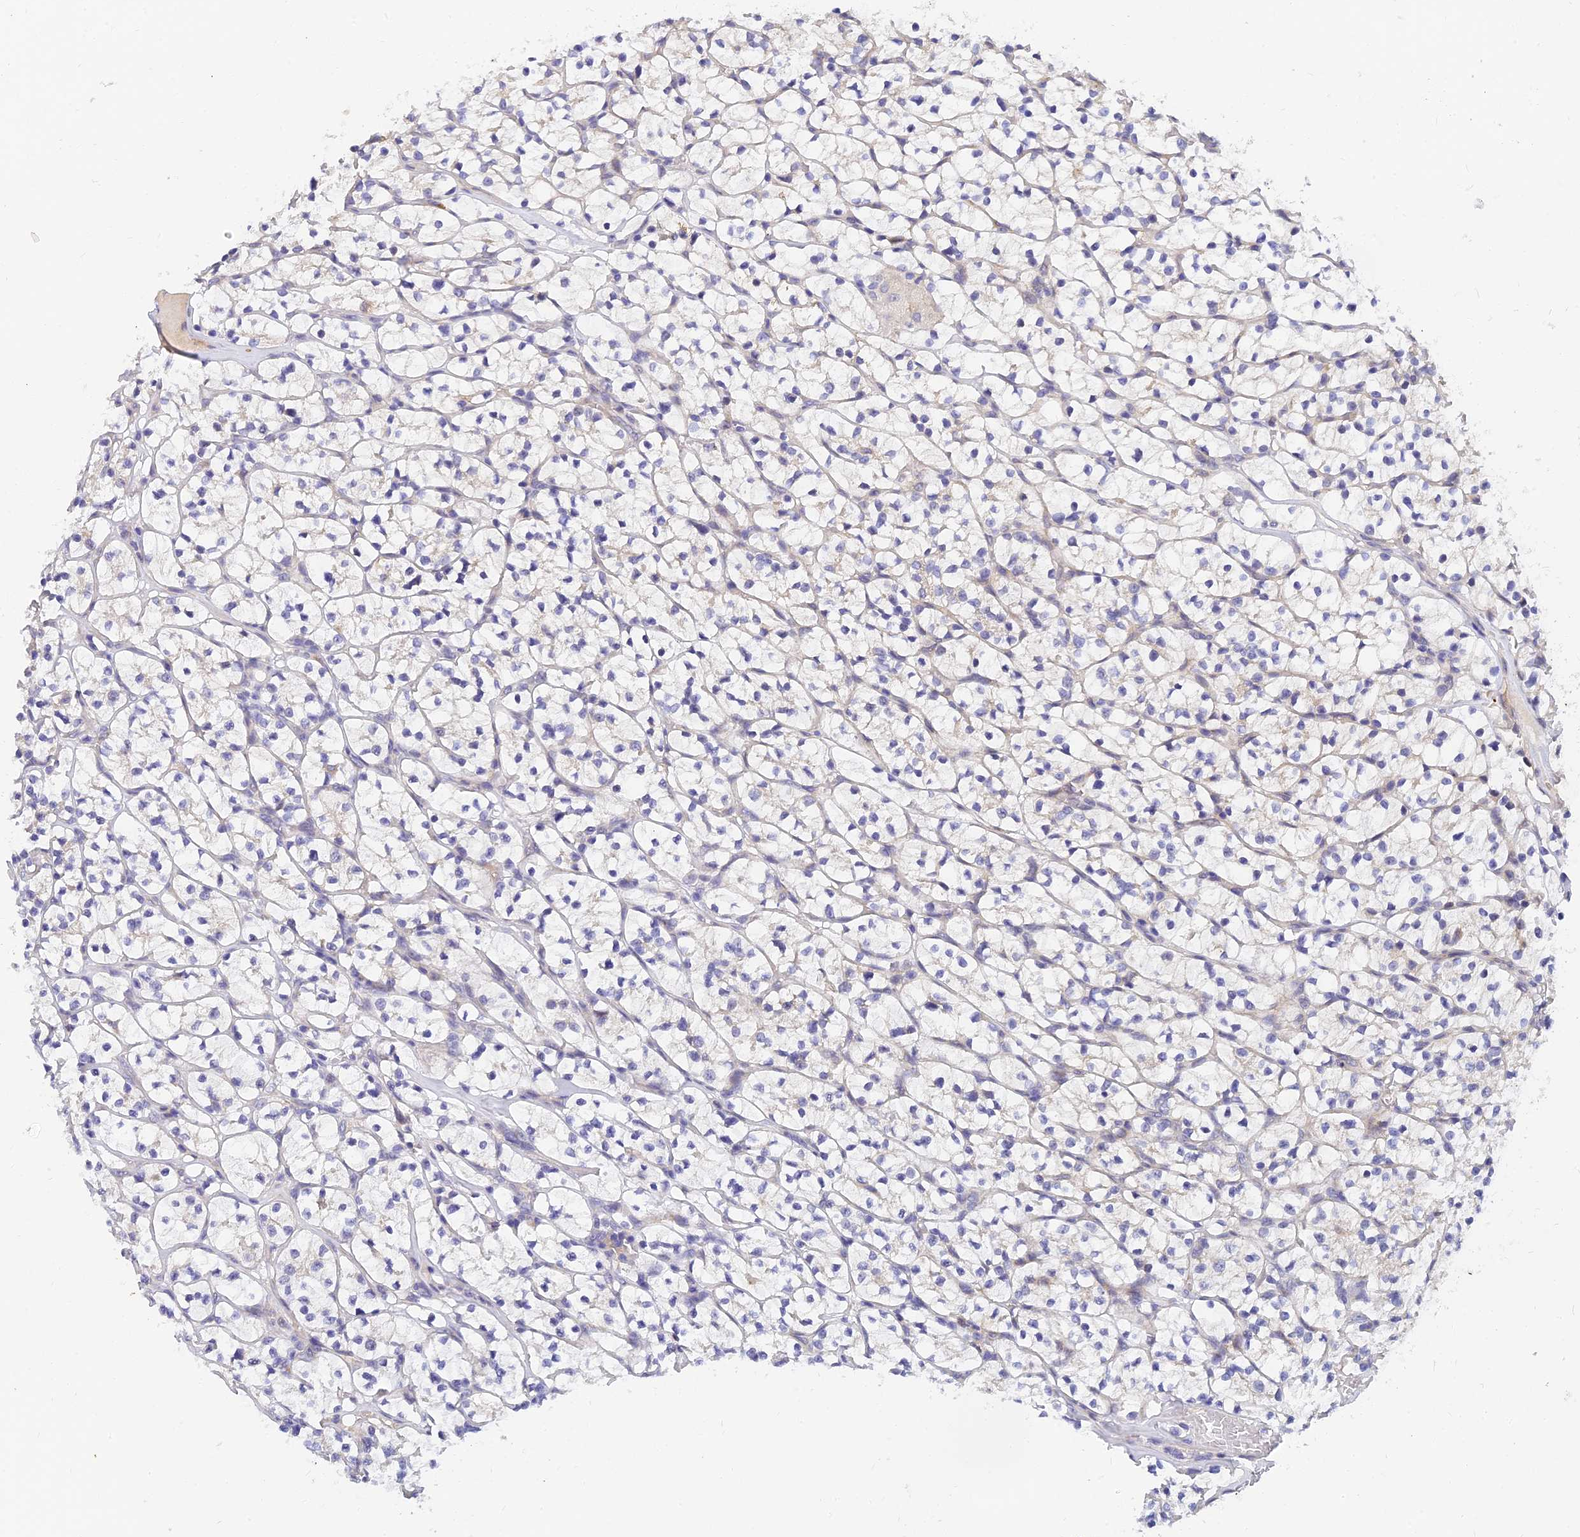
{"staining": {"intensity": "negative", "quantity": "none", "location": "none"}, "tissue": "renal cancer", "cell_type": "Tumor cells", "image_type": "cancer", "snomed": [{"axis": "morphology", "description": "Adenocarcinoma, NOS"}, {"axis": "topography", "description": "Kidney"}], "caption": "Tumor cells are negative for brown protein staining in renal adenocarcinoma.", "gene": "ANKS4B", "patient": {"sex": "female", "age": 64}}